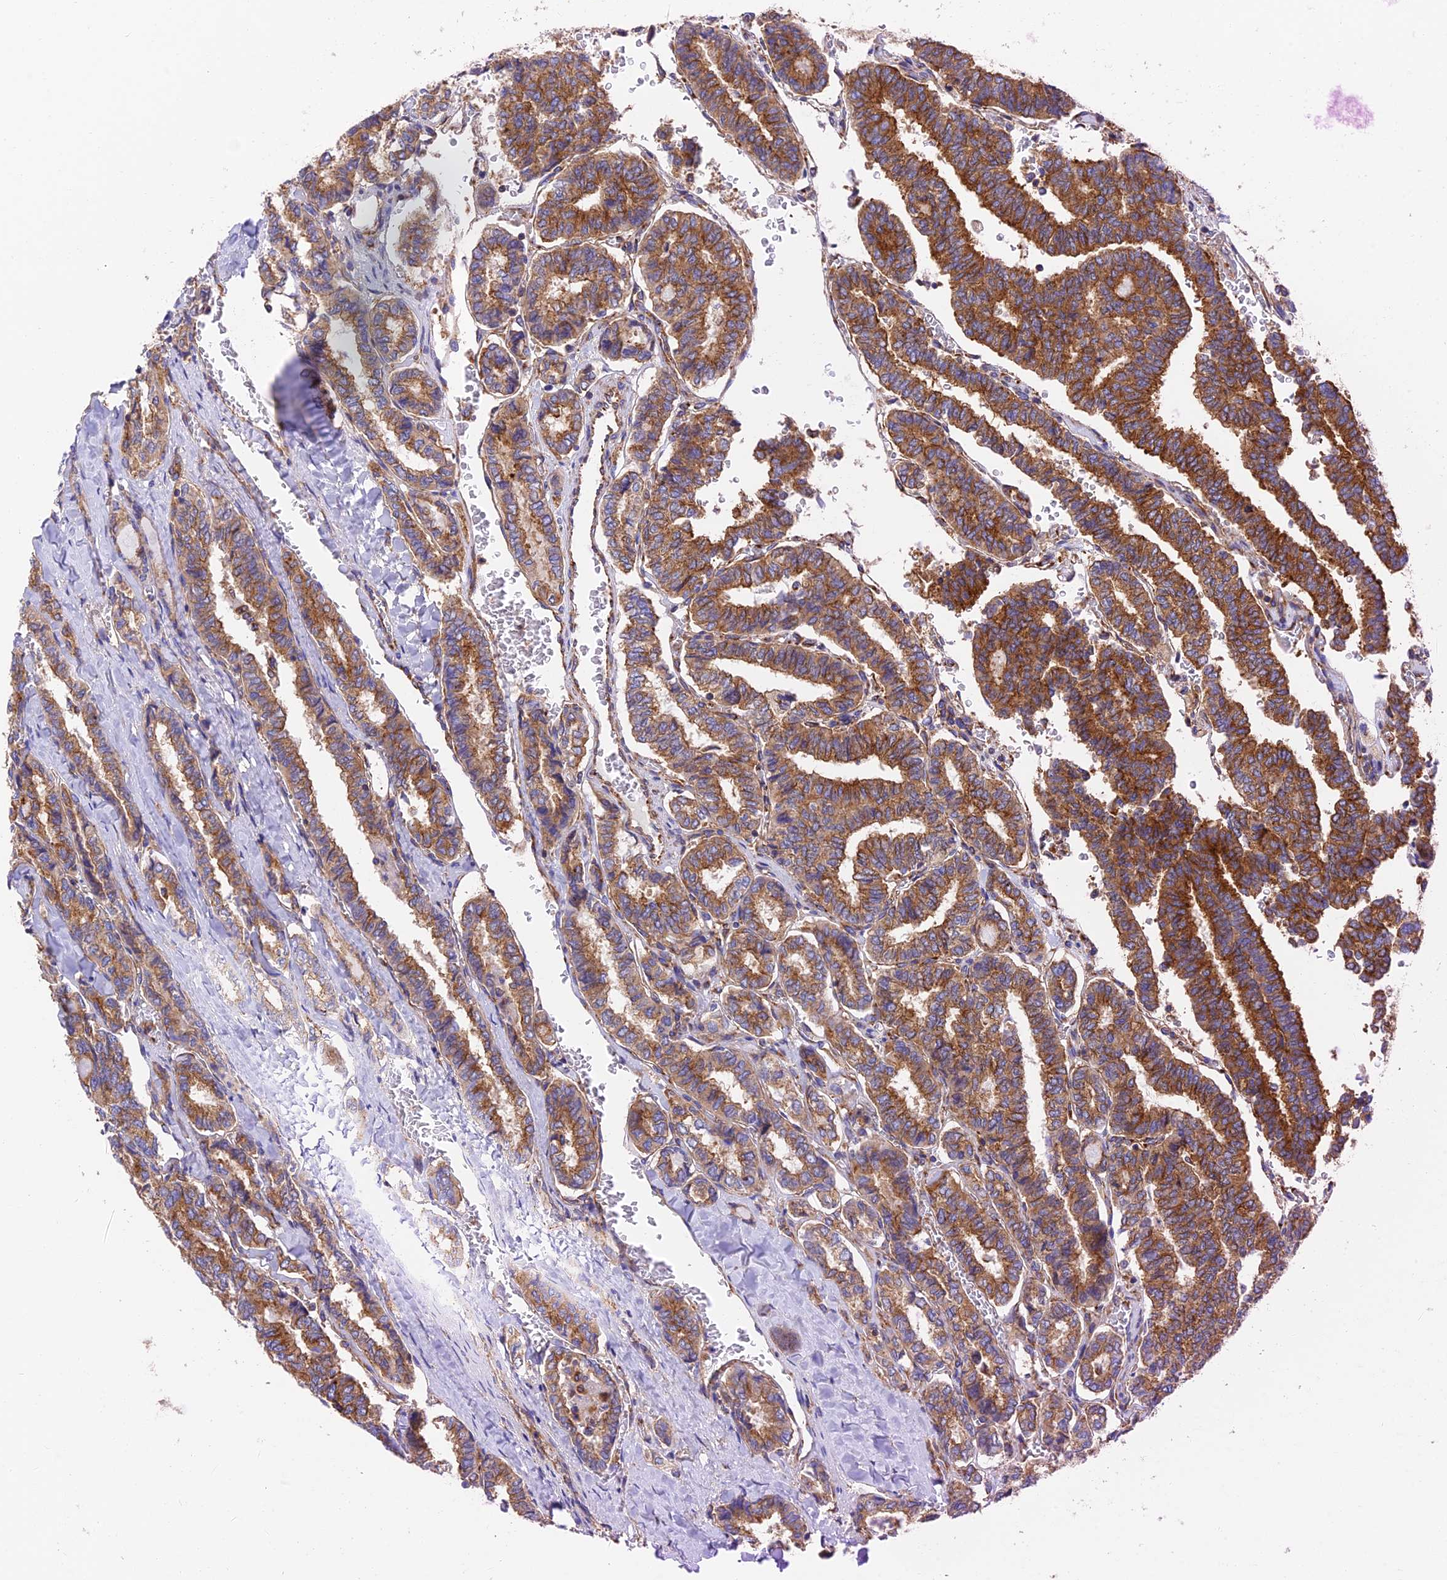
{"staining": {"intensity": "strong", "quantity": ">75%", "location": "cytoplasmic/membranous"}, "tissue": "thyroid cancer", "cell_type": "Tumor cells", "image_type": "cancer", "snomed": [{"axis": "morphology", "description": "Papillary adenocarcinoma, NOS"}, {"axis": "topography", "description": "Thyroid gland"}], "caption": "A micrograph showing strong cytoplasmic/membranous positivity in about >75% of tumor cells in thyroid cancer, as visualized by brown immunohistochemical staining.", "gene": "DCTN2", "patient": {"sex": "female", "age": 35}}